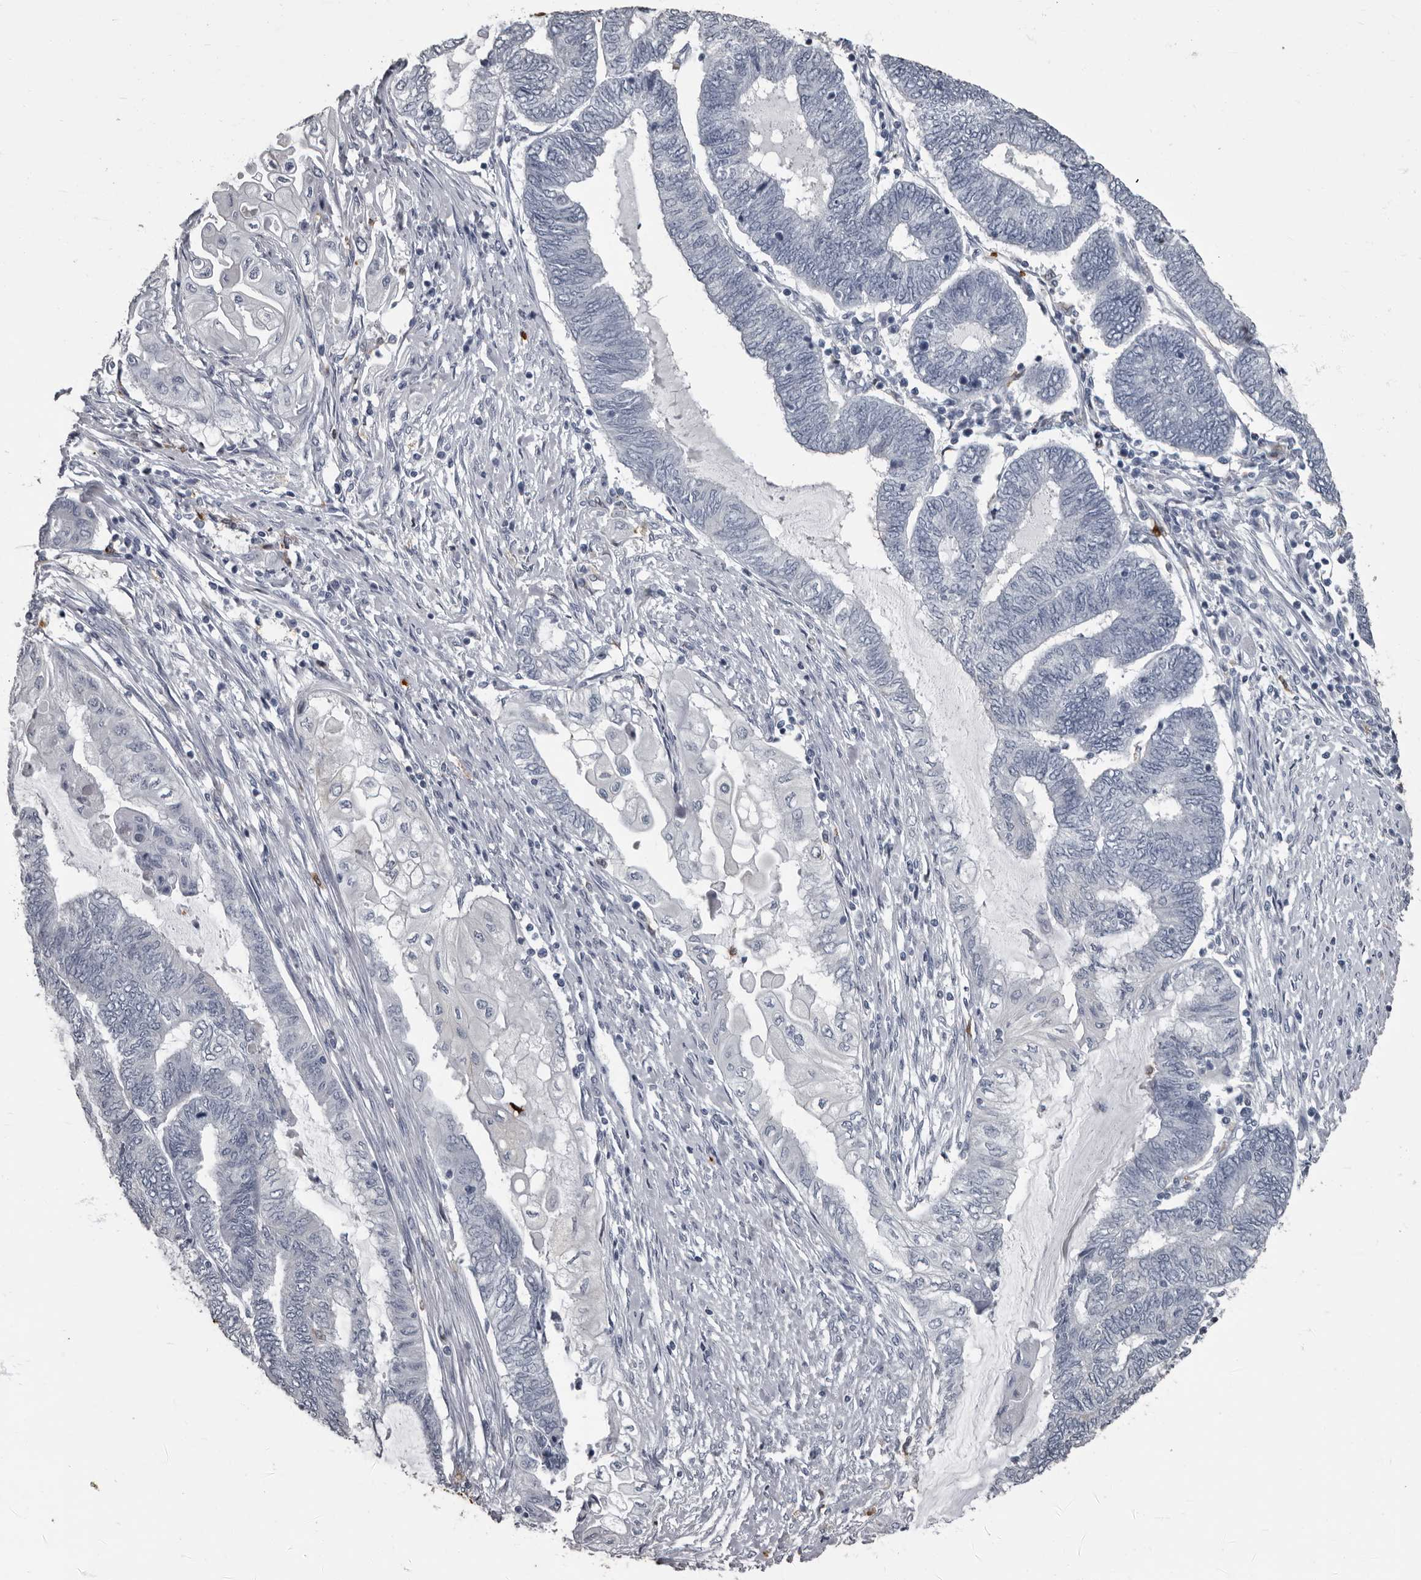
{"staining": {"intensity": "negative", "quantity": "none", "location": "none"}, "tissue": "endometrial cancer", "cell_type": "Tumor cells", "image_type": "cancer", "snomed": [{"axis": "morphology", "description": "Adenocarcinoma, NOS"}, {"axis": "topography", "description": "Uterus"}, {"axis": "topography", "description": "Endometrium"}], "caption": "The image shows no significant staining in tumor cells of endometrial cancer.", "gene": "TPD52L1", "patient": {"sex": "female", "age": 70}}